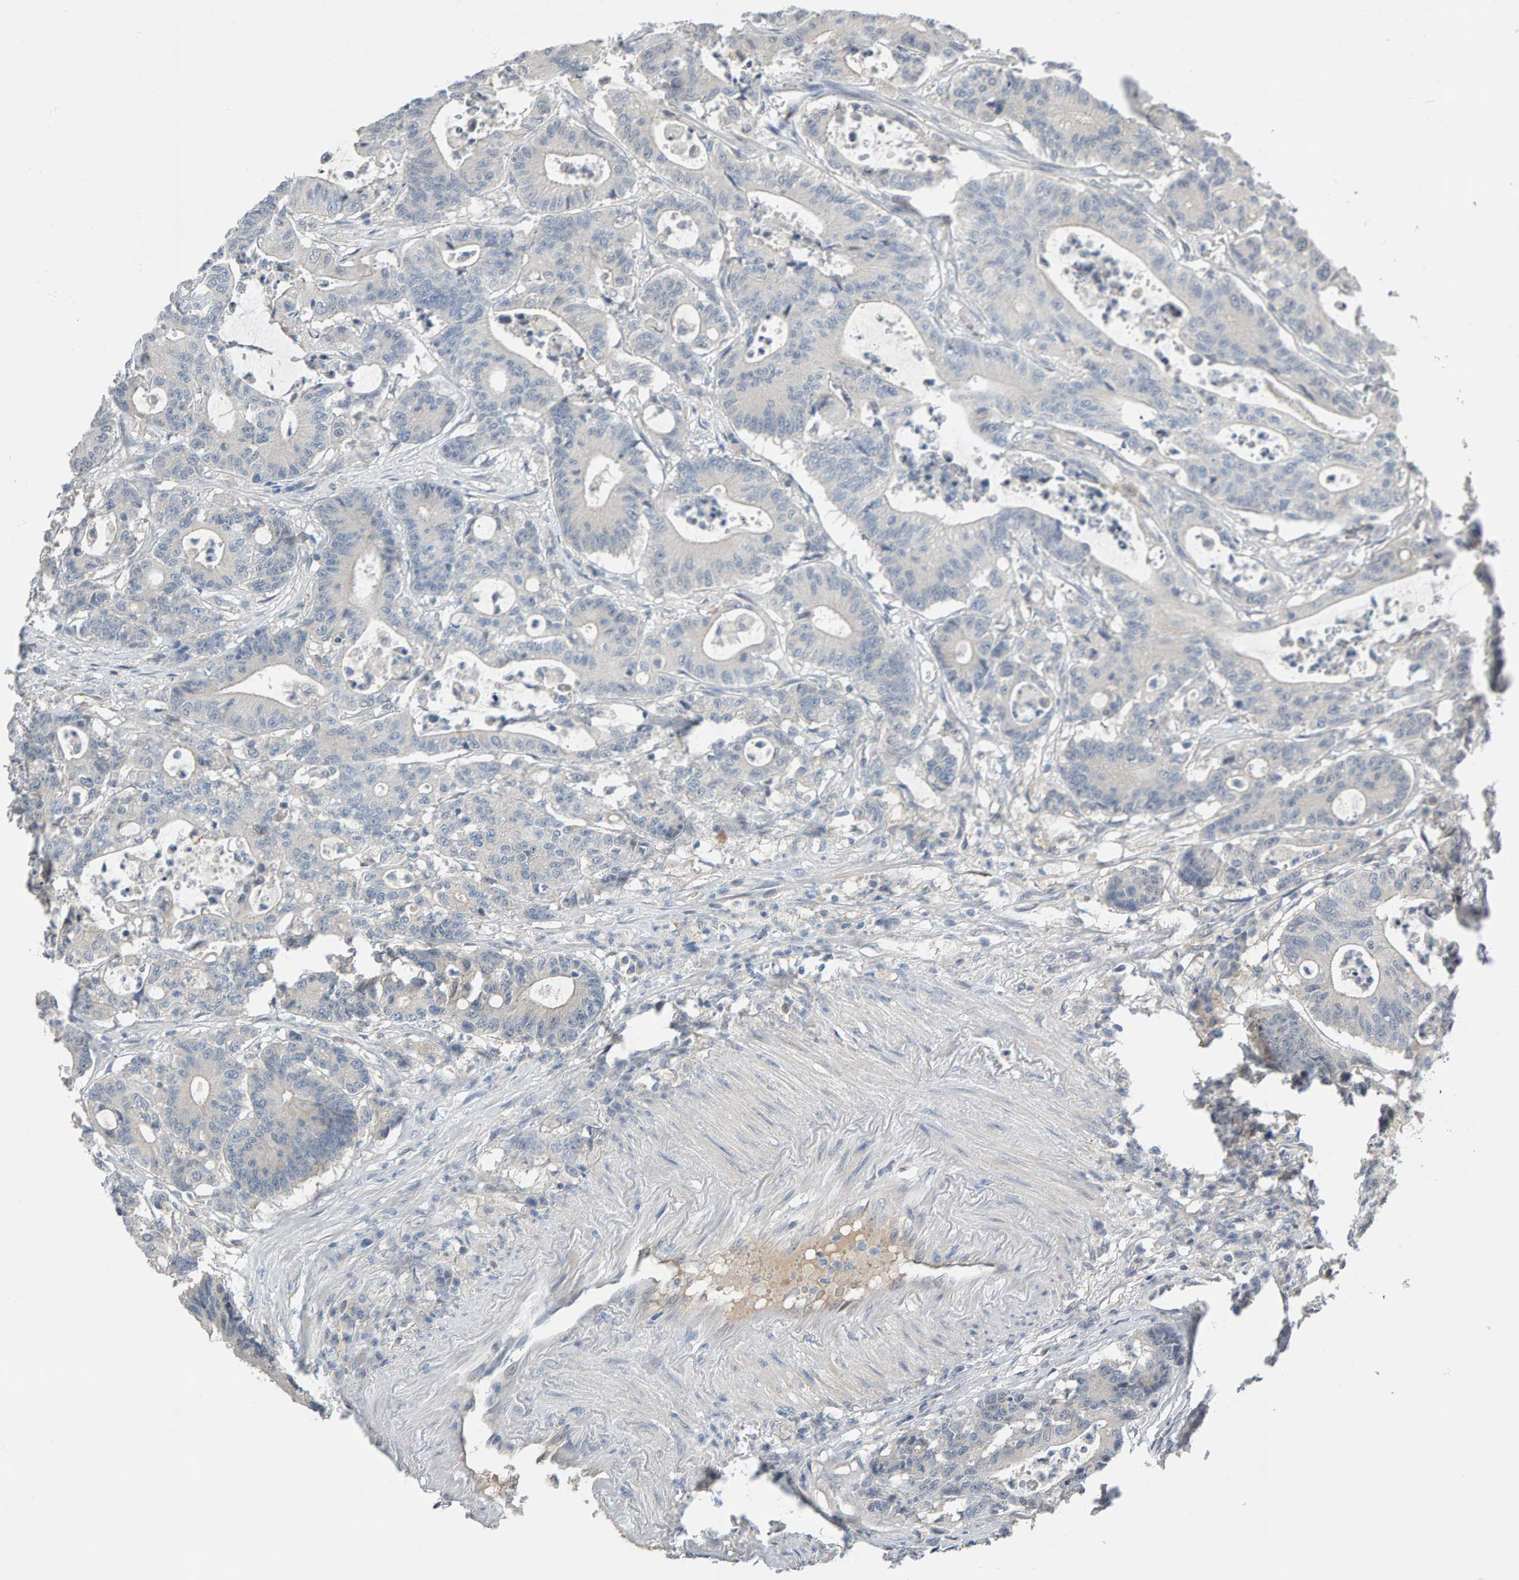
{"staining": {"intensity": "negative", "quantity": "none", "location": "none"}, "tissue": "colorectal cancer", "cell_type": "Tumor cells", "image_type": "cancer", "snomed": [{"axis": "morphology", "description": "Adenocarcinoma, NOS"}, {"axis": "topography", "description": "Colon"}], "caption": "Adenocarcinoma (colorectal) was stained to show a protein in brown. There is no significant positivity in tumor cells.", "gene": "GFUS", "patient": {"sex": "female", "age": 84}}